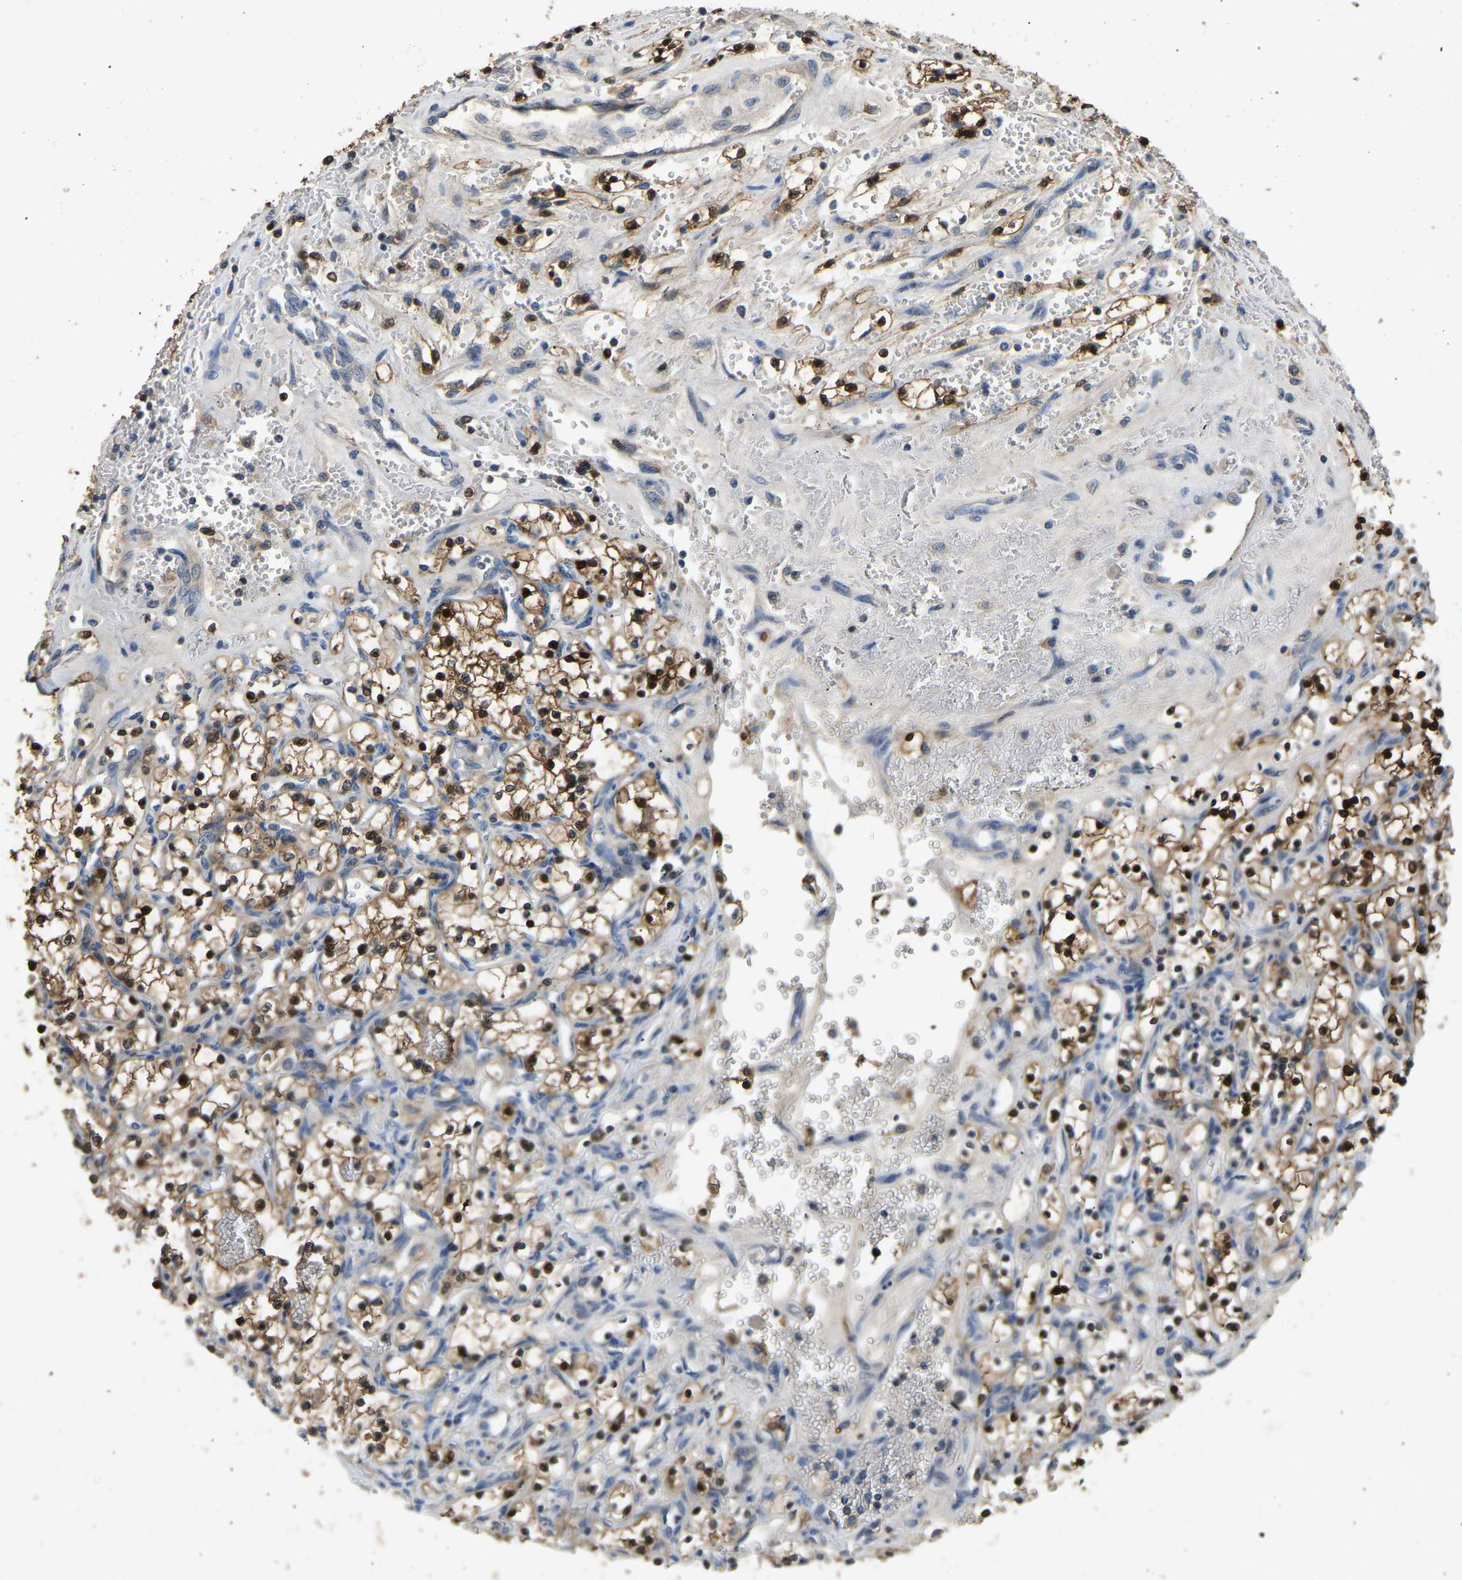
{"staining": {"intensity": "strong", "quantity": ">75%", "location": "cytoplasmic/membranous,nuclear"}, "tissue": "renal cancer", "cell_type": "Tumor cells", "image_type": "cancer", "snomed": [{"axis": "morphology", "description": "Adenocarcinoma, NOS"}, {"axis": "topography", "description": "Kidney"}], "caption": "Immunohistochemistry photomicrograph of neoplastic tissue: renal cancer (adenocarcinoma) stained using immunohistochemistry (IHC) reveals high levels of strong protein expression localized specifically in the cytoplasmic/membranous and nuclear of tumor cells, appearing as a cytoplasmic/membranous and nuclear brown color.", "gene": "TUFM", "patient": {"sex": "female", "age": 69}}